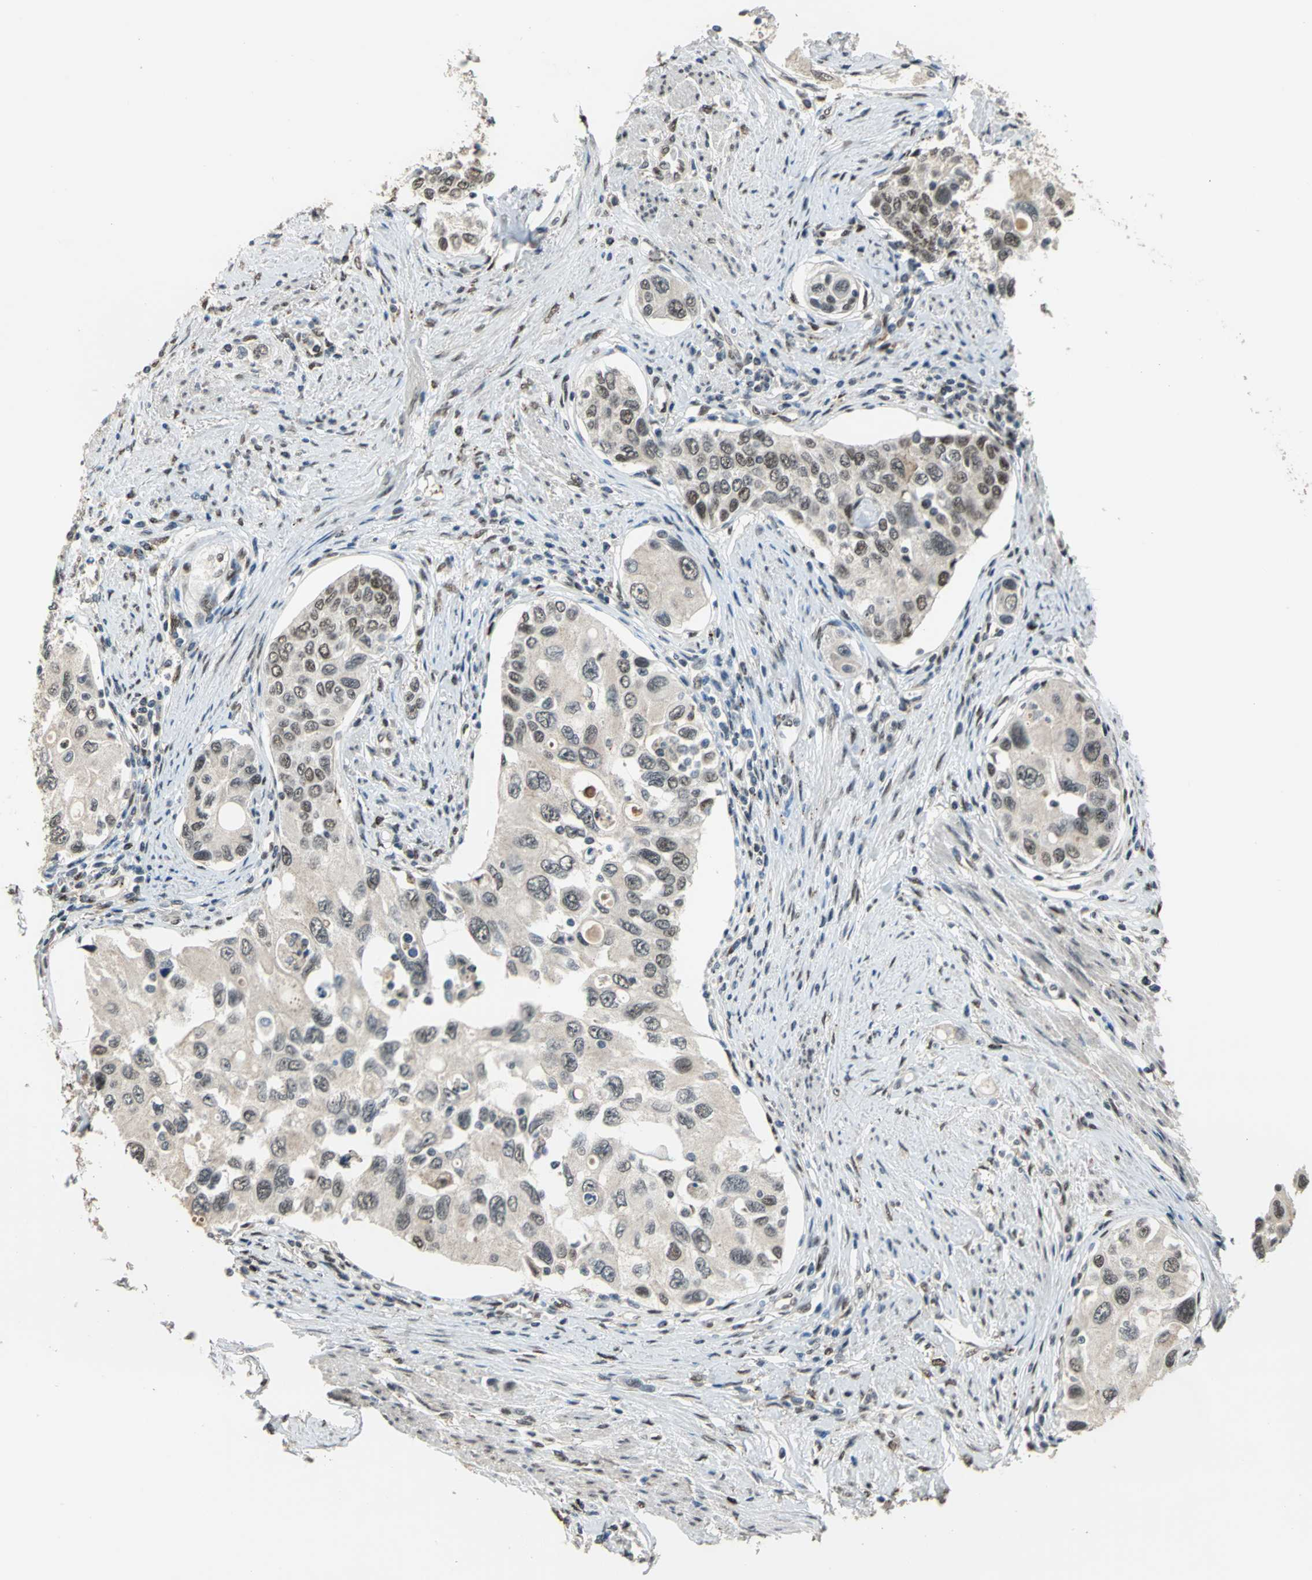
{"staining": {"intensity": "moderate", "quantity": "25%-75%", "location": "nuclear"}, "tissue": "urothelial cancer", "cell_type": "Tumor cells", "image_type": "cancer", "snomed": [{"axis": "morphology", "description": "Urothelial carcinoma, High grade"}, {"axis": "topography", "description": "Urinary bladder"}], "caption": "Urothelial carcinoma (high-grade) stained with DAB (3,3'-diaminobenzidine) immunohistochemistry (IHC) demonstrates medium levels of moderate nuclear expression in approximately 25%-75% of tumor cells.", "gene": "ELF2", "patient": {"sex": "female", "age": 56}}